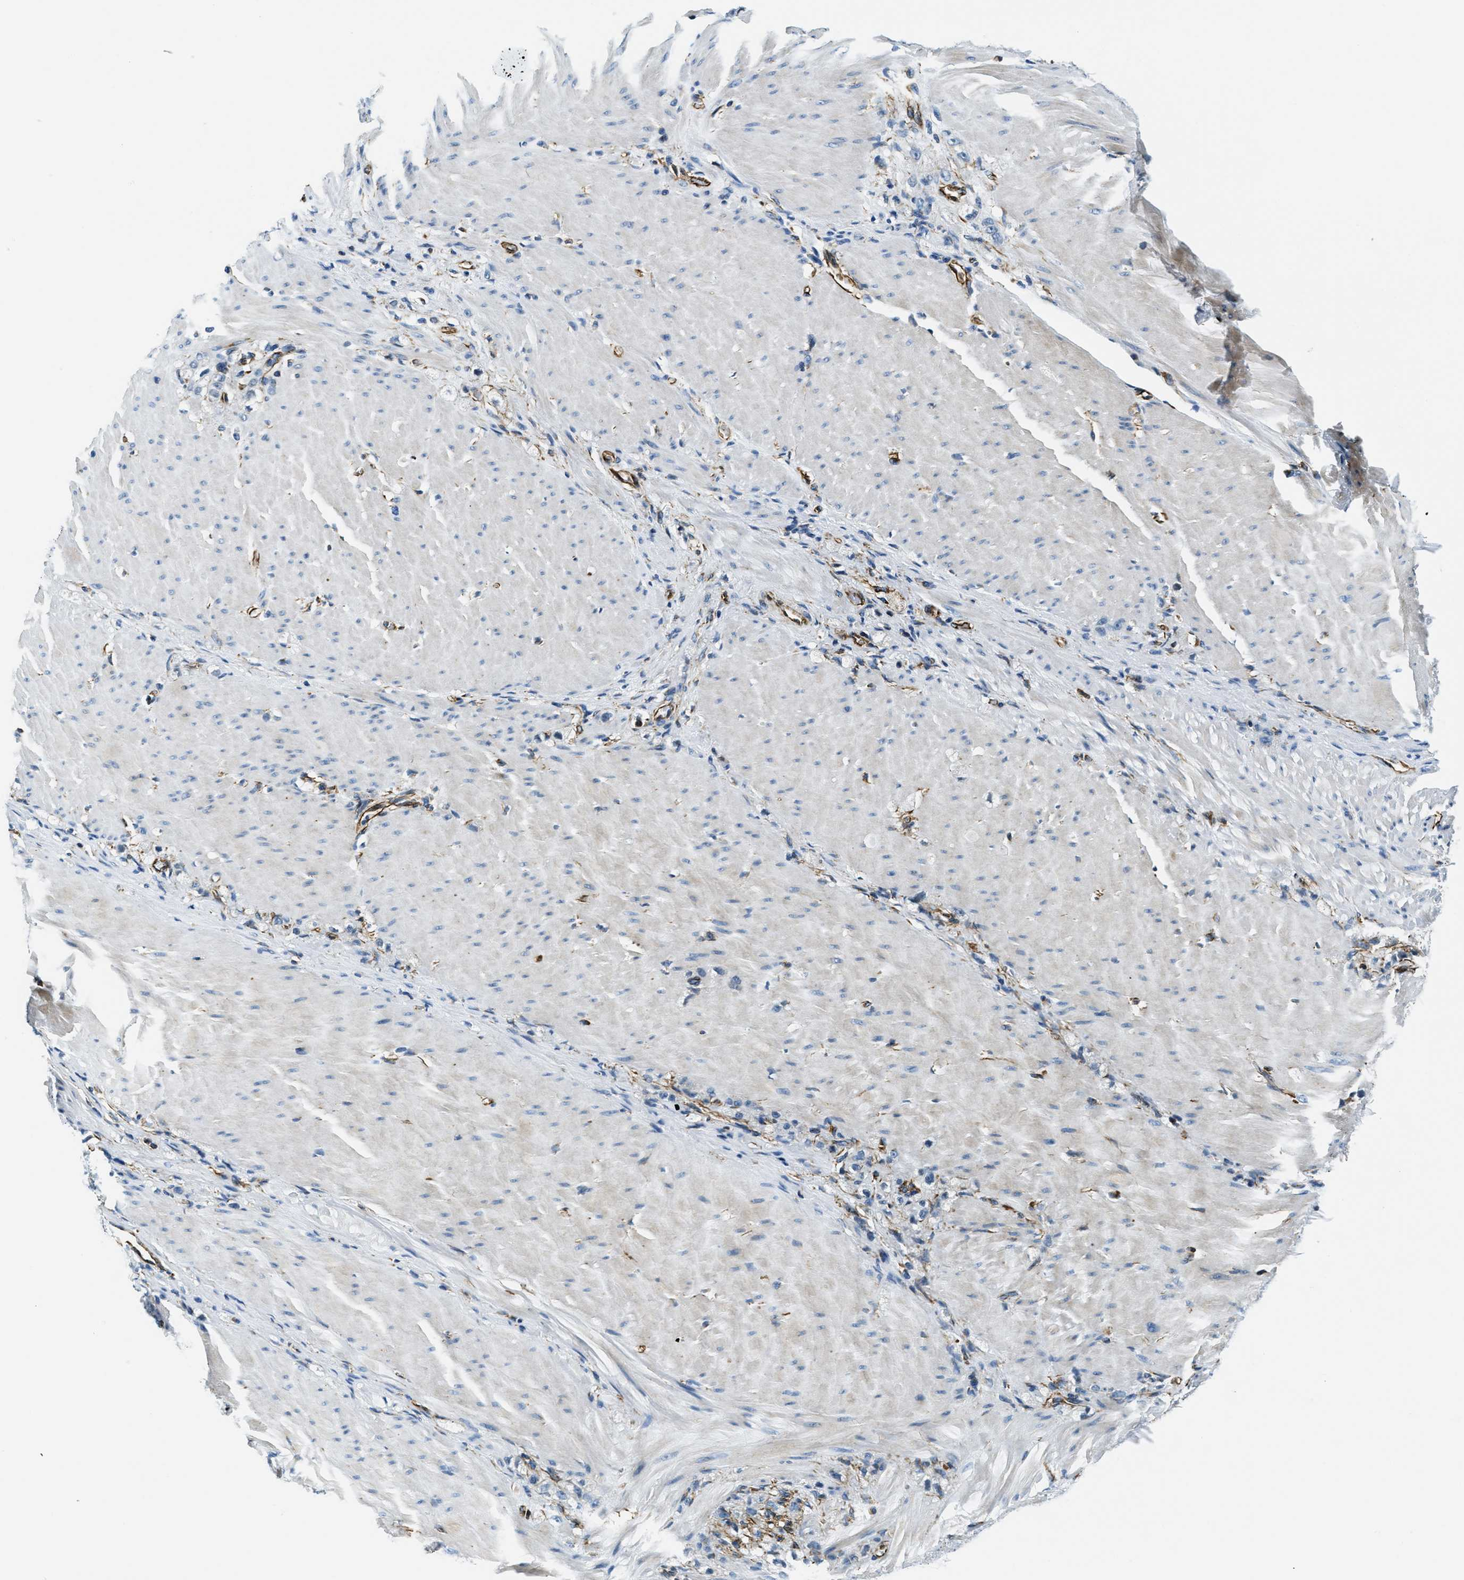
{"staining": {"intensity": "negative", "quantity": "none", "location": "none"}, "tissue": "stomach cancer", "cell_type": "Tumor cells", "image_type": "cancer", "snomed": [{"axis": "morphology", "description": "Normal tissue, NOS"}, {"axis": "morphology", "description": "Adenocarcinoma, NOS"}, {"axis": "topography", "description": "Stomach"}], "caption": "Immunohistochemistry of stomach cancer (adenocarcinoma) displays no staining in tumor cells.", "gene": "GNS", "patient": {"sex": "male", "age": 82}}